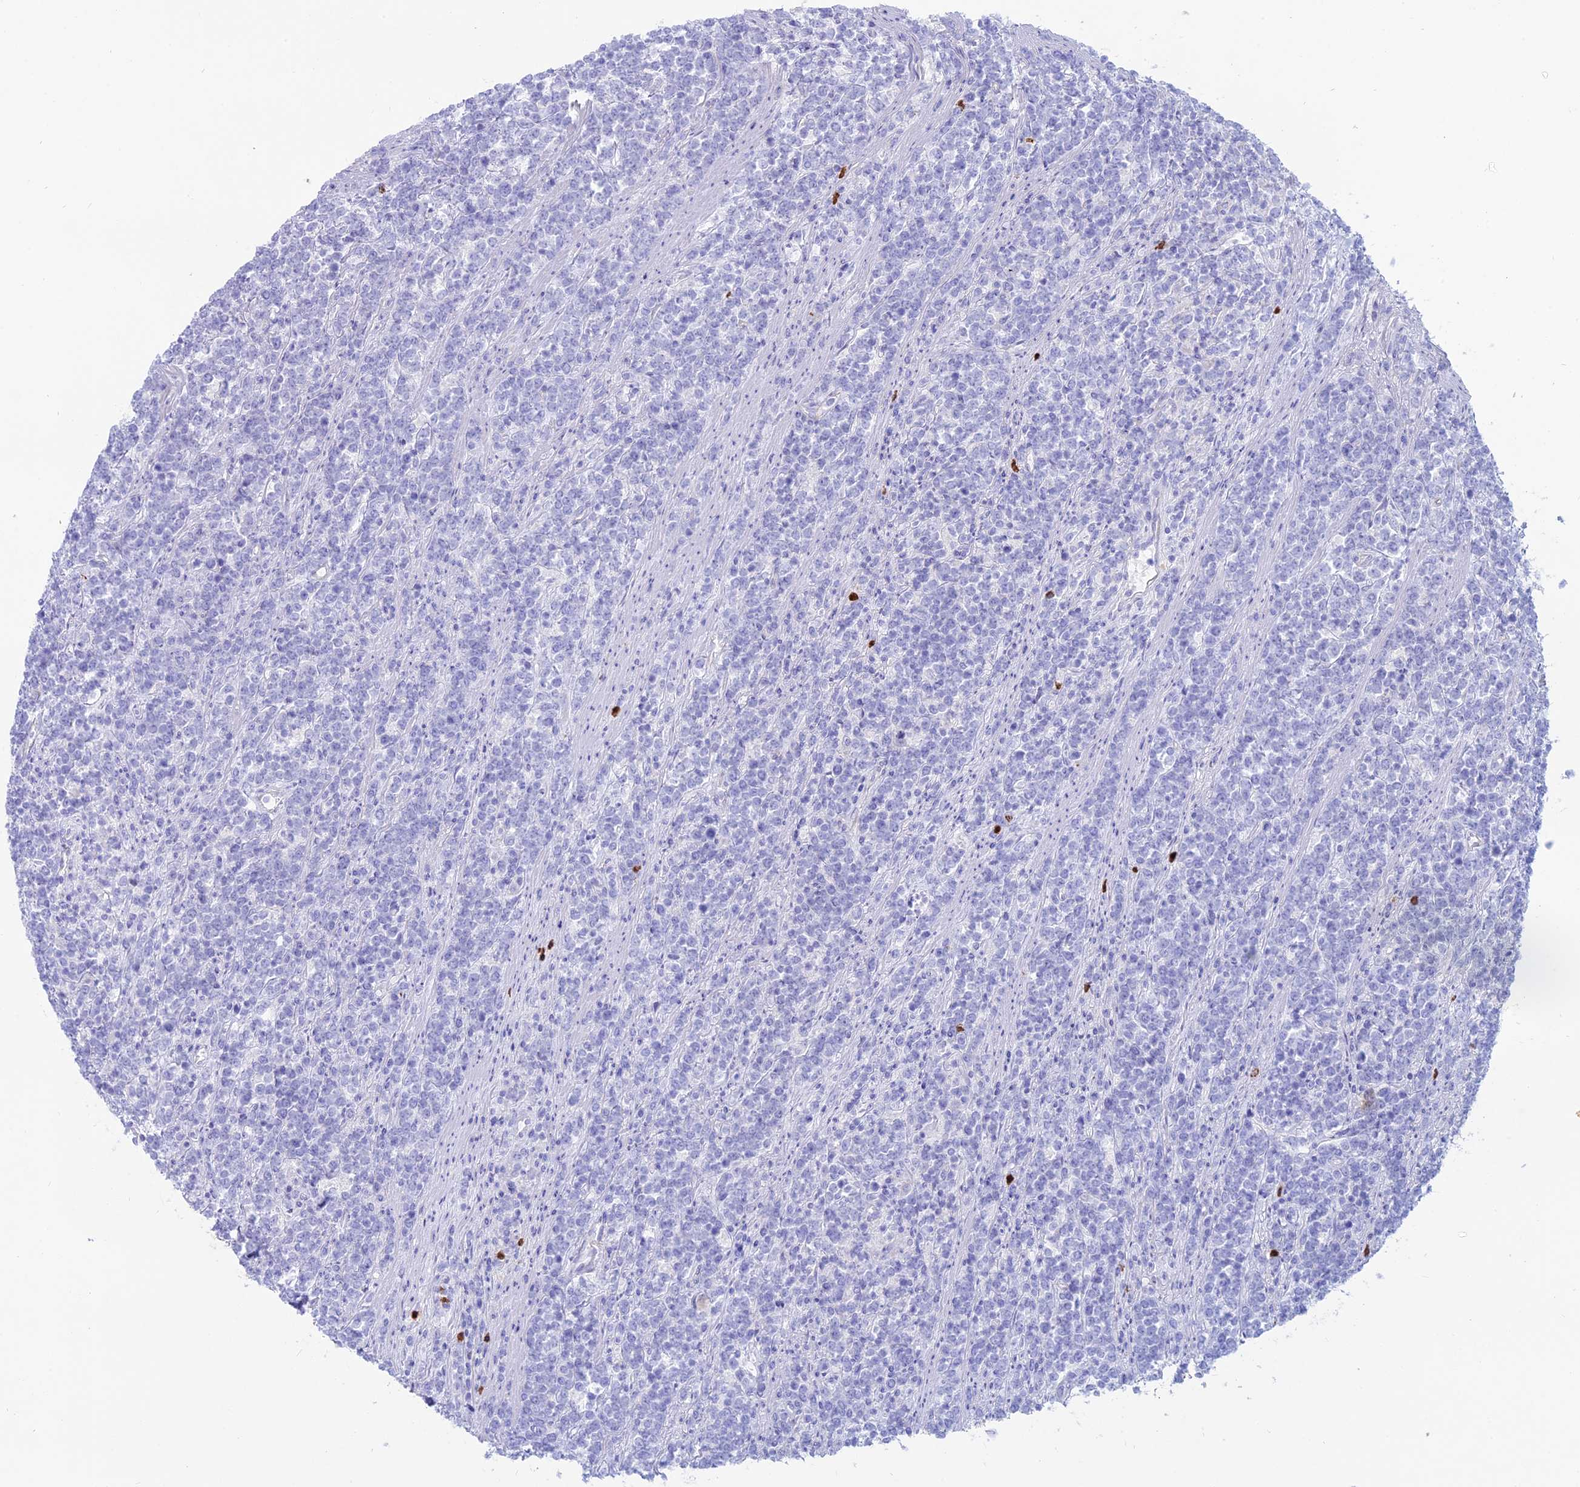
{"staining": {"intensity": "negative", "quantity": "none", "location": "none"}, "tissue": "lymphoma", "cell_type": "Tumor cells", "image_type": "cancer", "snomed": [{"axis": "morphology", "description": "Malignant lymphoma, non-Hodgkin's type, High grade"}, {"axis": "topography", "description": "Small intestine"}], "caption": "IHC micrograph of neoplastic tissue: malignant lymphoma, non-Hodgkin's type (high-grade) stained with DAB displays no significant protein positivity in tumor cells.", "gene": "OR2AE1", "patient": {"sex": "male", "age": 8}}